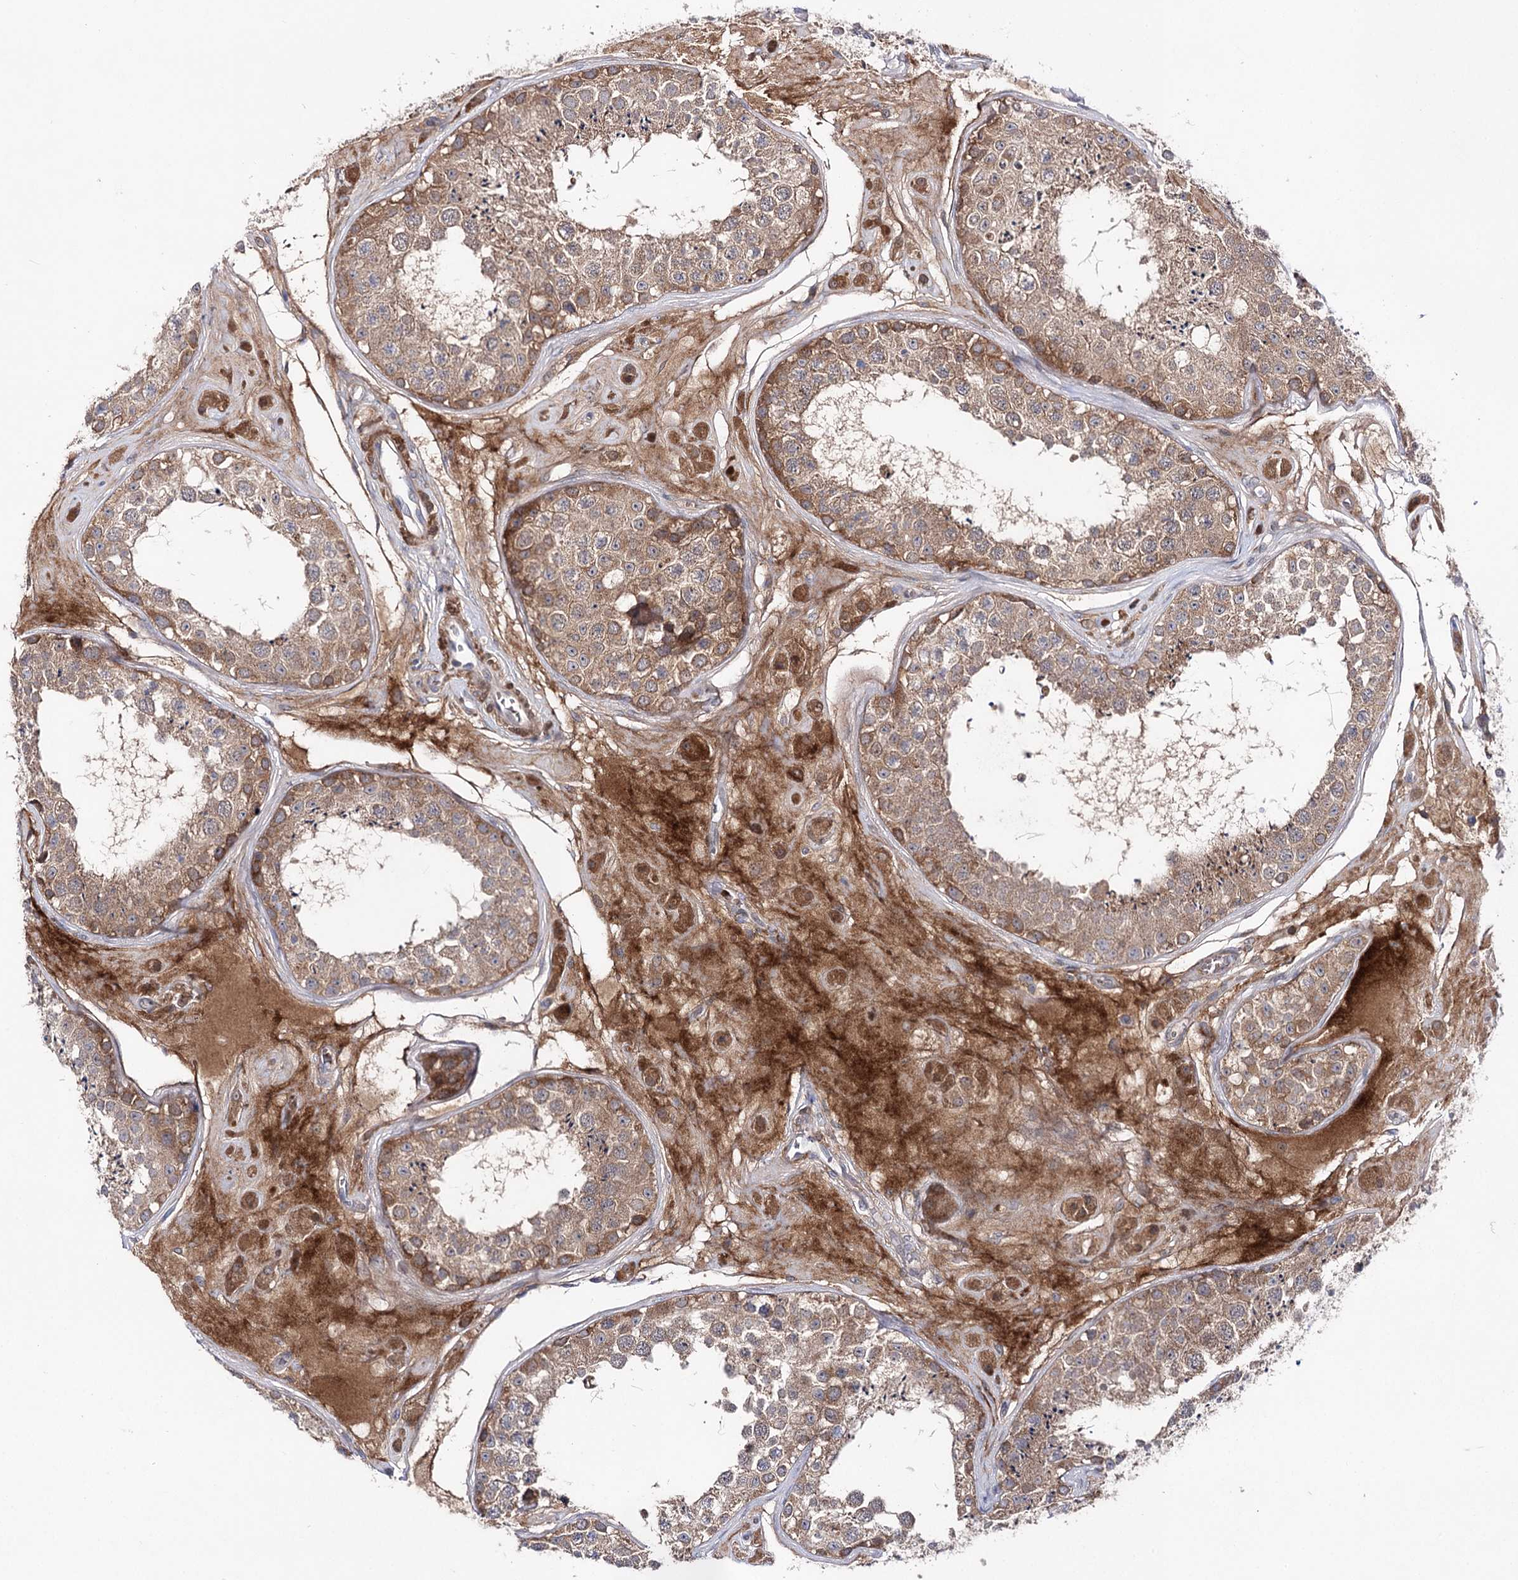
{"staining": {"intensity": "moderate", "quantity": "25%-75%", "location": "cytoplasmic/membranous"}, "tissue": "testis", "cell_type": "Cells in seminiferous ducts", "image_type": "normal", "snomed": [{"axis": "morphology", "description": "Normal tissue, NOS"}, {"axis": "topography", "description": "Testis"}], "caption": "The histopathology image demonstrates a brown stain indicating the presence of a protein in the cytoplasmic/membranous of cells in seminiferous ducts in testis.", "gene": "LRRC14B", "patient": {"sex": "male", "age": 25}}